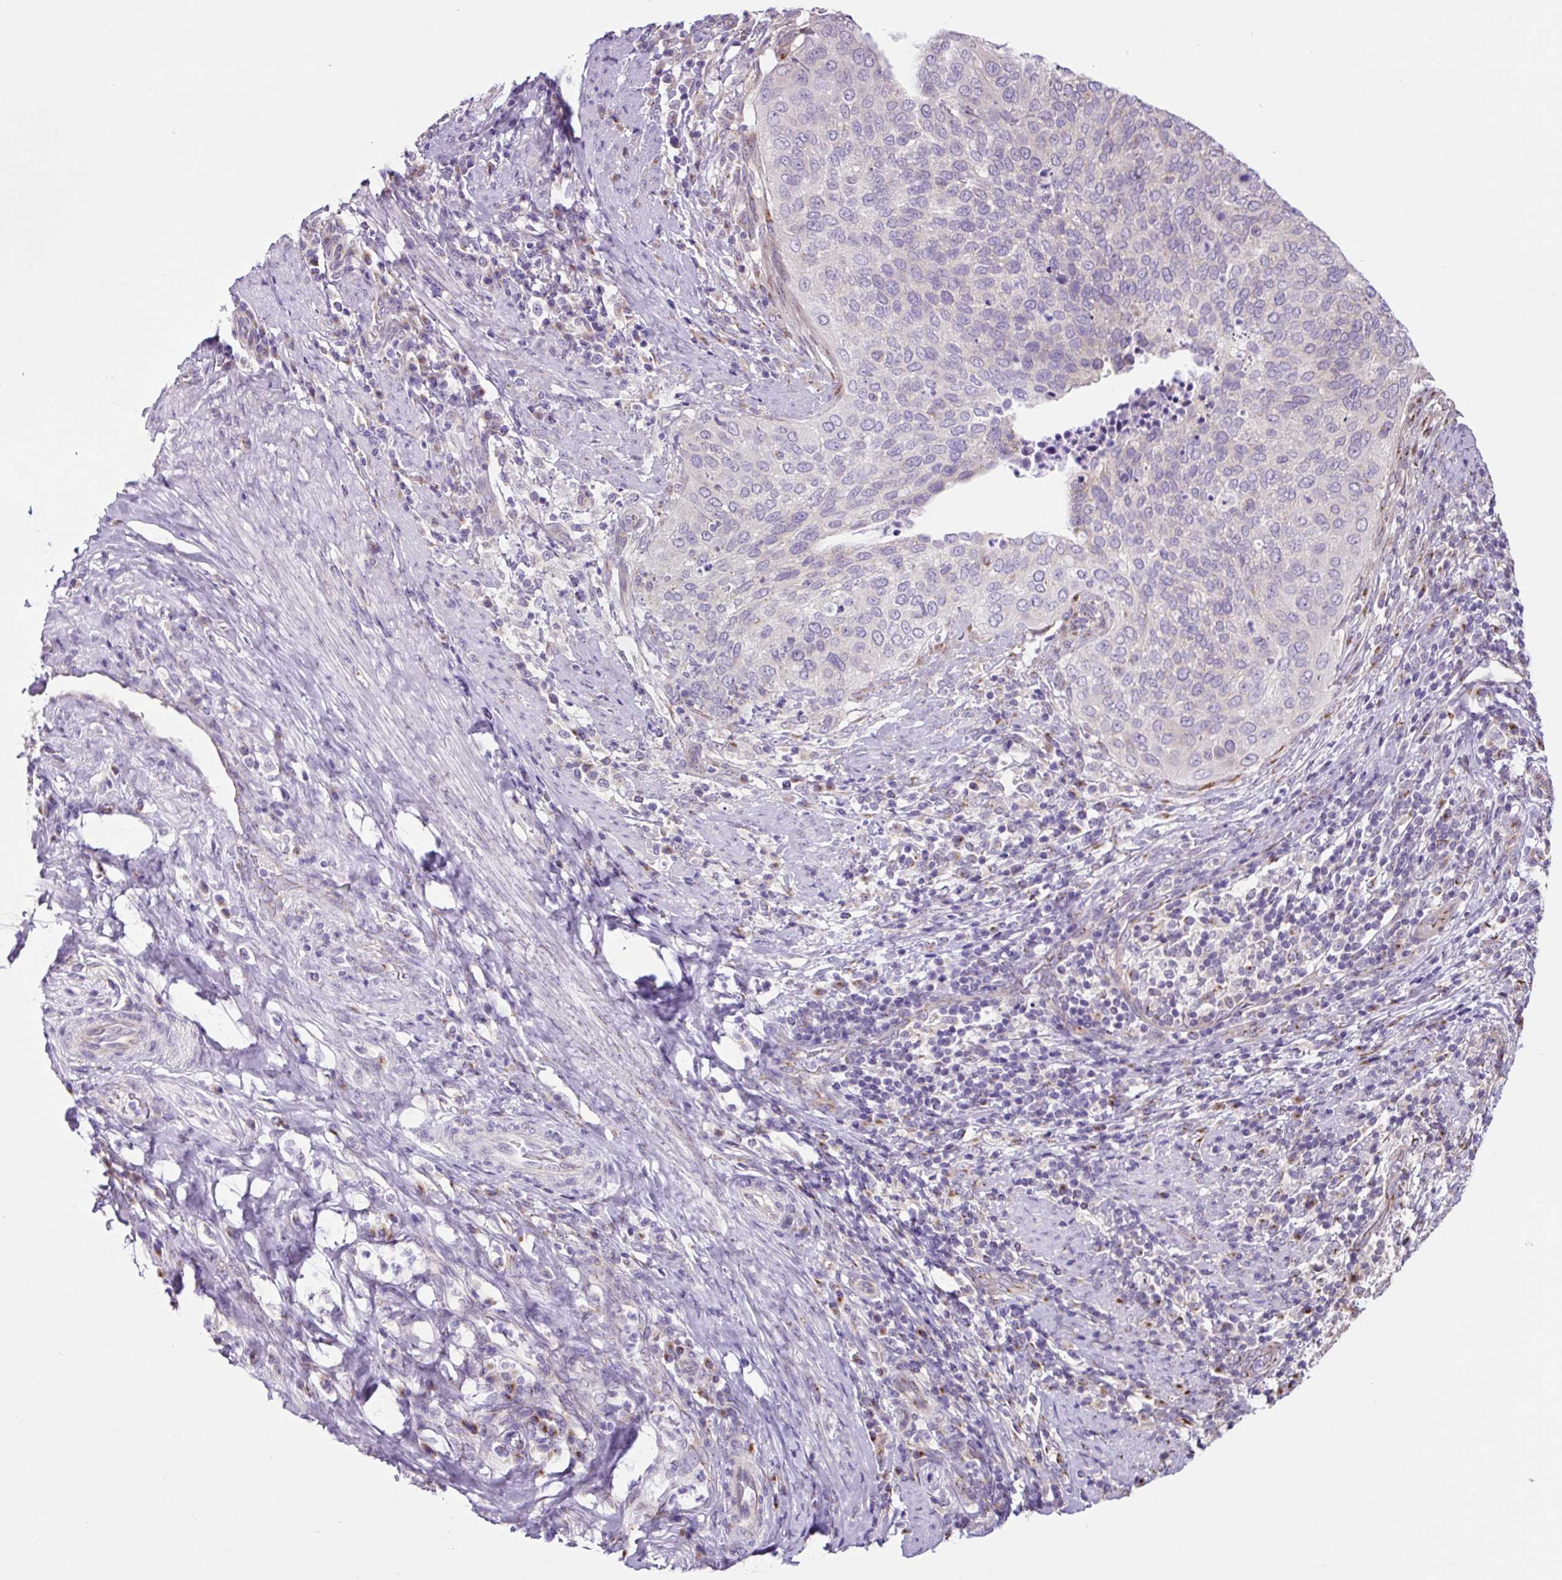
{"staining": {"intensity": "negative", "quantity": "none", "location": "none"}, "tissue": "cervical cancer", "cell_type": "Tumor cells", "image_type": "cancer", "snomed": [{"axis": "morphology", "description": "Squamous cell carcinoma, NOS"}, {"axis": "topography", "description": "Cervix"}], "caption": "This is an IHC image of cervical squamous cell carcinoma. There is no positivity in tumor cells.", "gene": "GORASP1", "patient": {"sex": "female", "age": 38}}